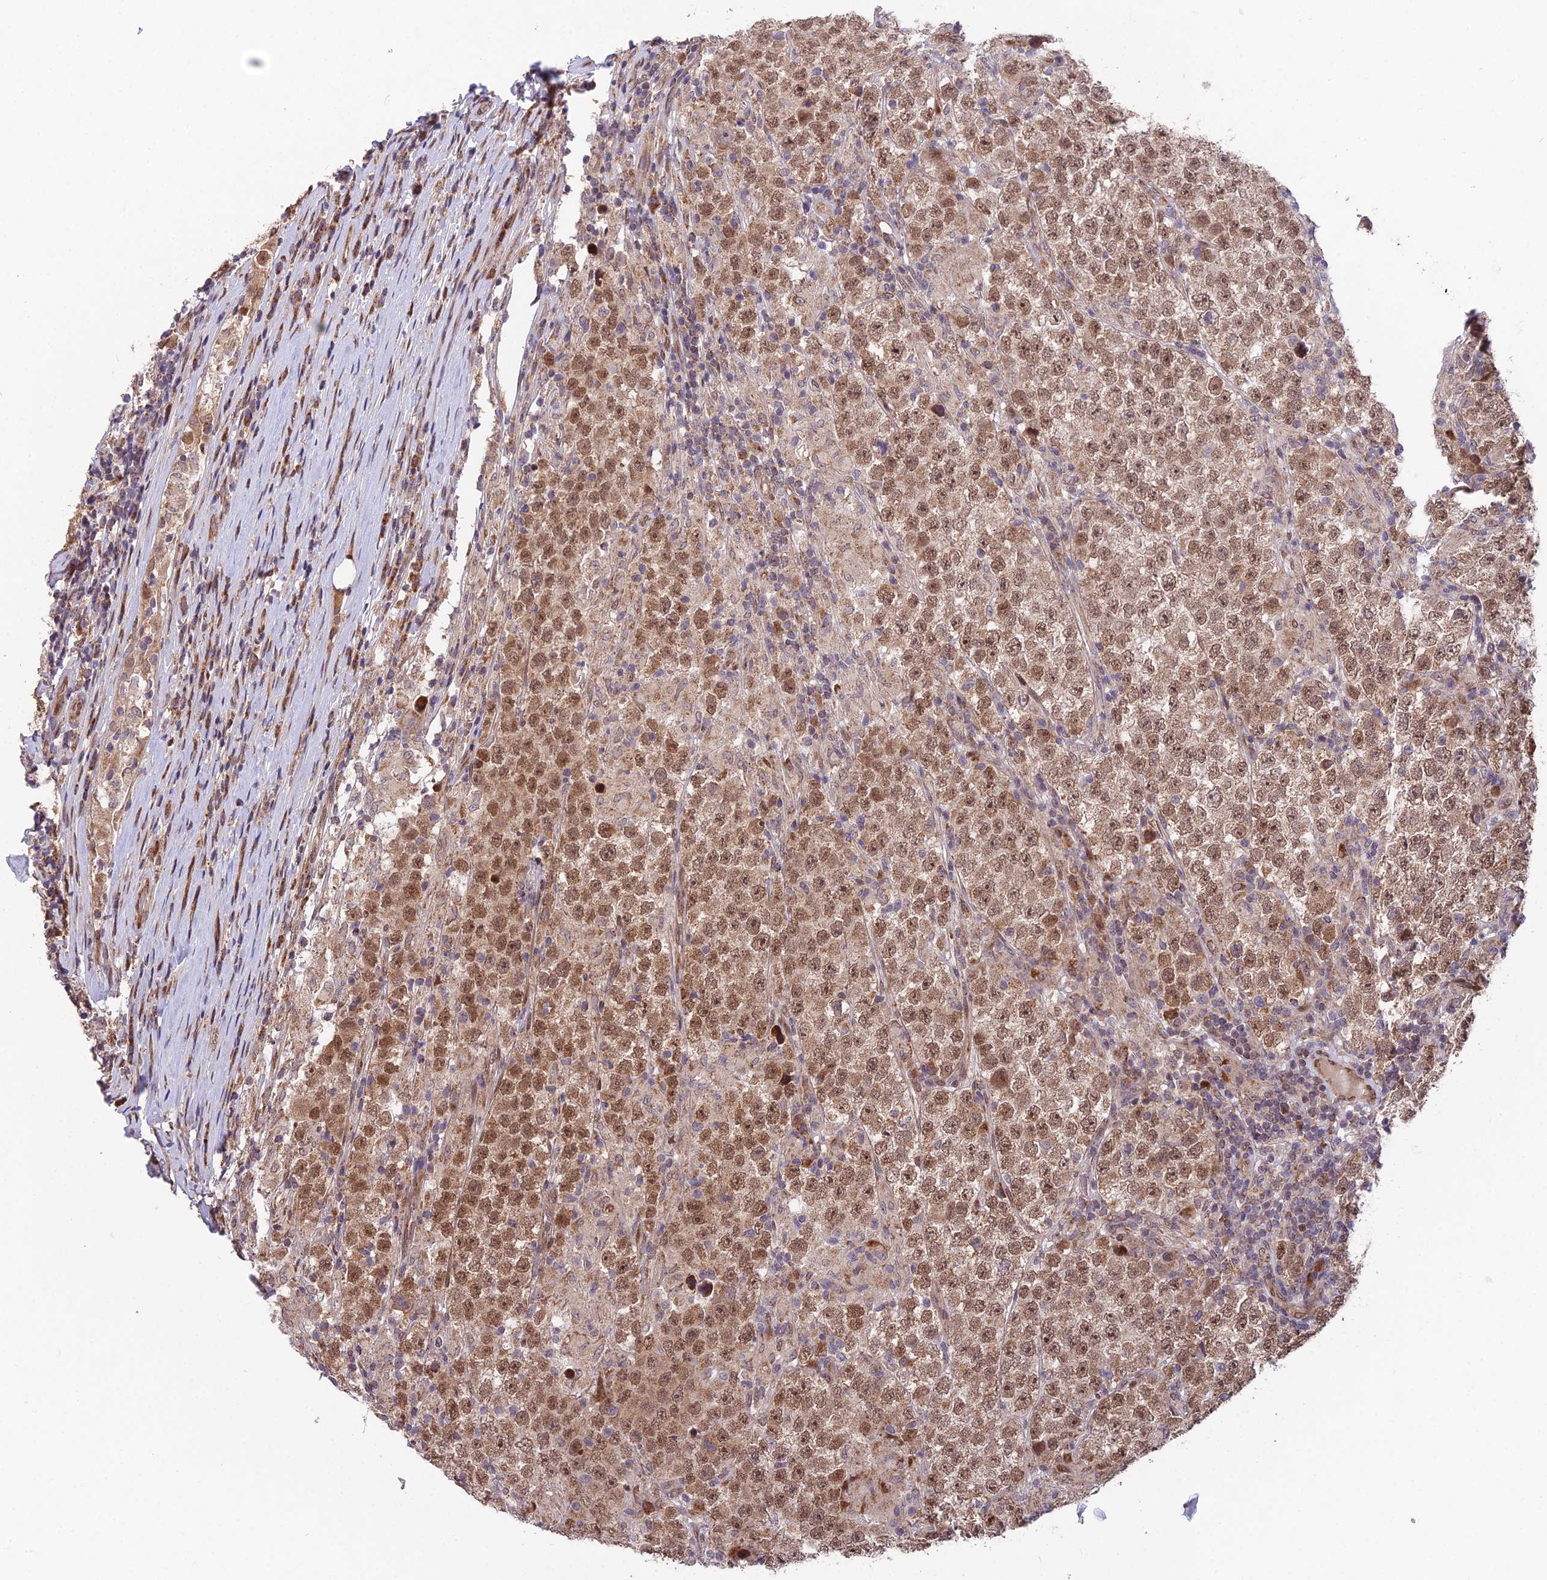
{"staining": {"intensity": "moderate", "quantity": ">75%", "location": "nuclear"}, "tissue": "testis cancer", "cell_type": "Tumor cells", "image_type": "cancer", "snomed": [{"axis": "morphology", "description": "Normal tissue, NOS"}, {"axis": "morphology", "description": "Urothelial carcinoma, High grade"}, {"axis": "morphology", "description": "Seminoma, NOS"}, {"axis": "morphology", "description": "Carcinoma, Embryonal, NOS"}, {"axis": "topography", "description": "Urinary bladder"}, {"axis": "topography", "description": "Testis"}], "caption": "Immunohistochemistry micrograph of neoplastic tissue: human testis embryonal carcinoma stained using immunohistochemistry reveals medium levels of moderate protein expression localized specifically in the nuclear of tumor cells, appearing as a nuclear brown color.", "gene": "CYP2R1", "patient": {"sex": "male", "age": 41}}